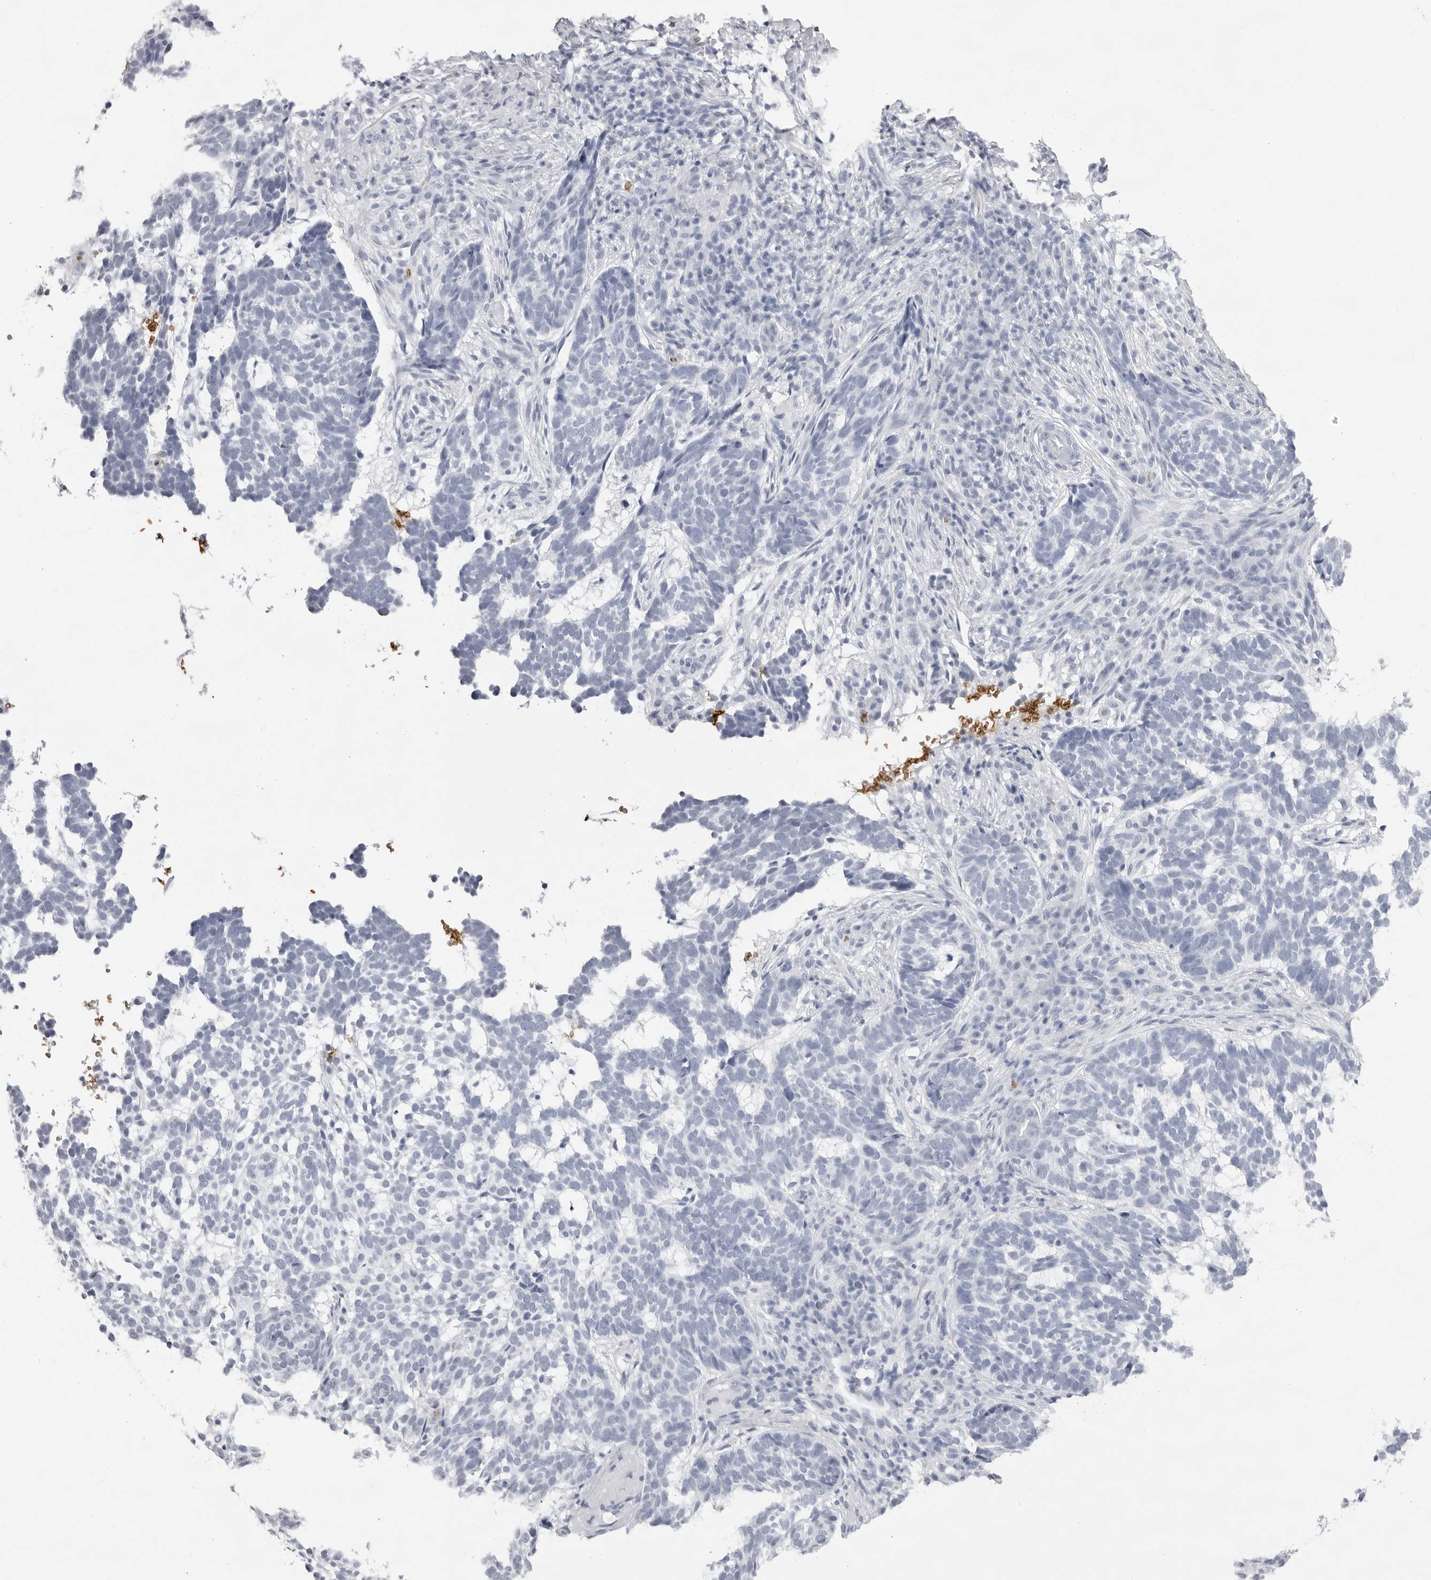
{"staining": {"intensity": "negative", "quantity": "none", "location": "none"}, "tissue": "skin cancer", "cell_type": "Tumor cells", "image_type": "cancer", "snomed": [{"axis": "morphology", "description": "Basal cell carcinoma"}, {"axis": "topography", "description": "Skin"}], "caption": "This is an IHC histopathology image of skin cancer. There is no staining in tumor cells.", "gene": "SPTA1", "patient": {"sex": "male", "age": 85}}